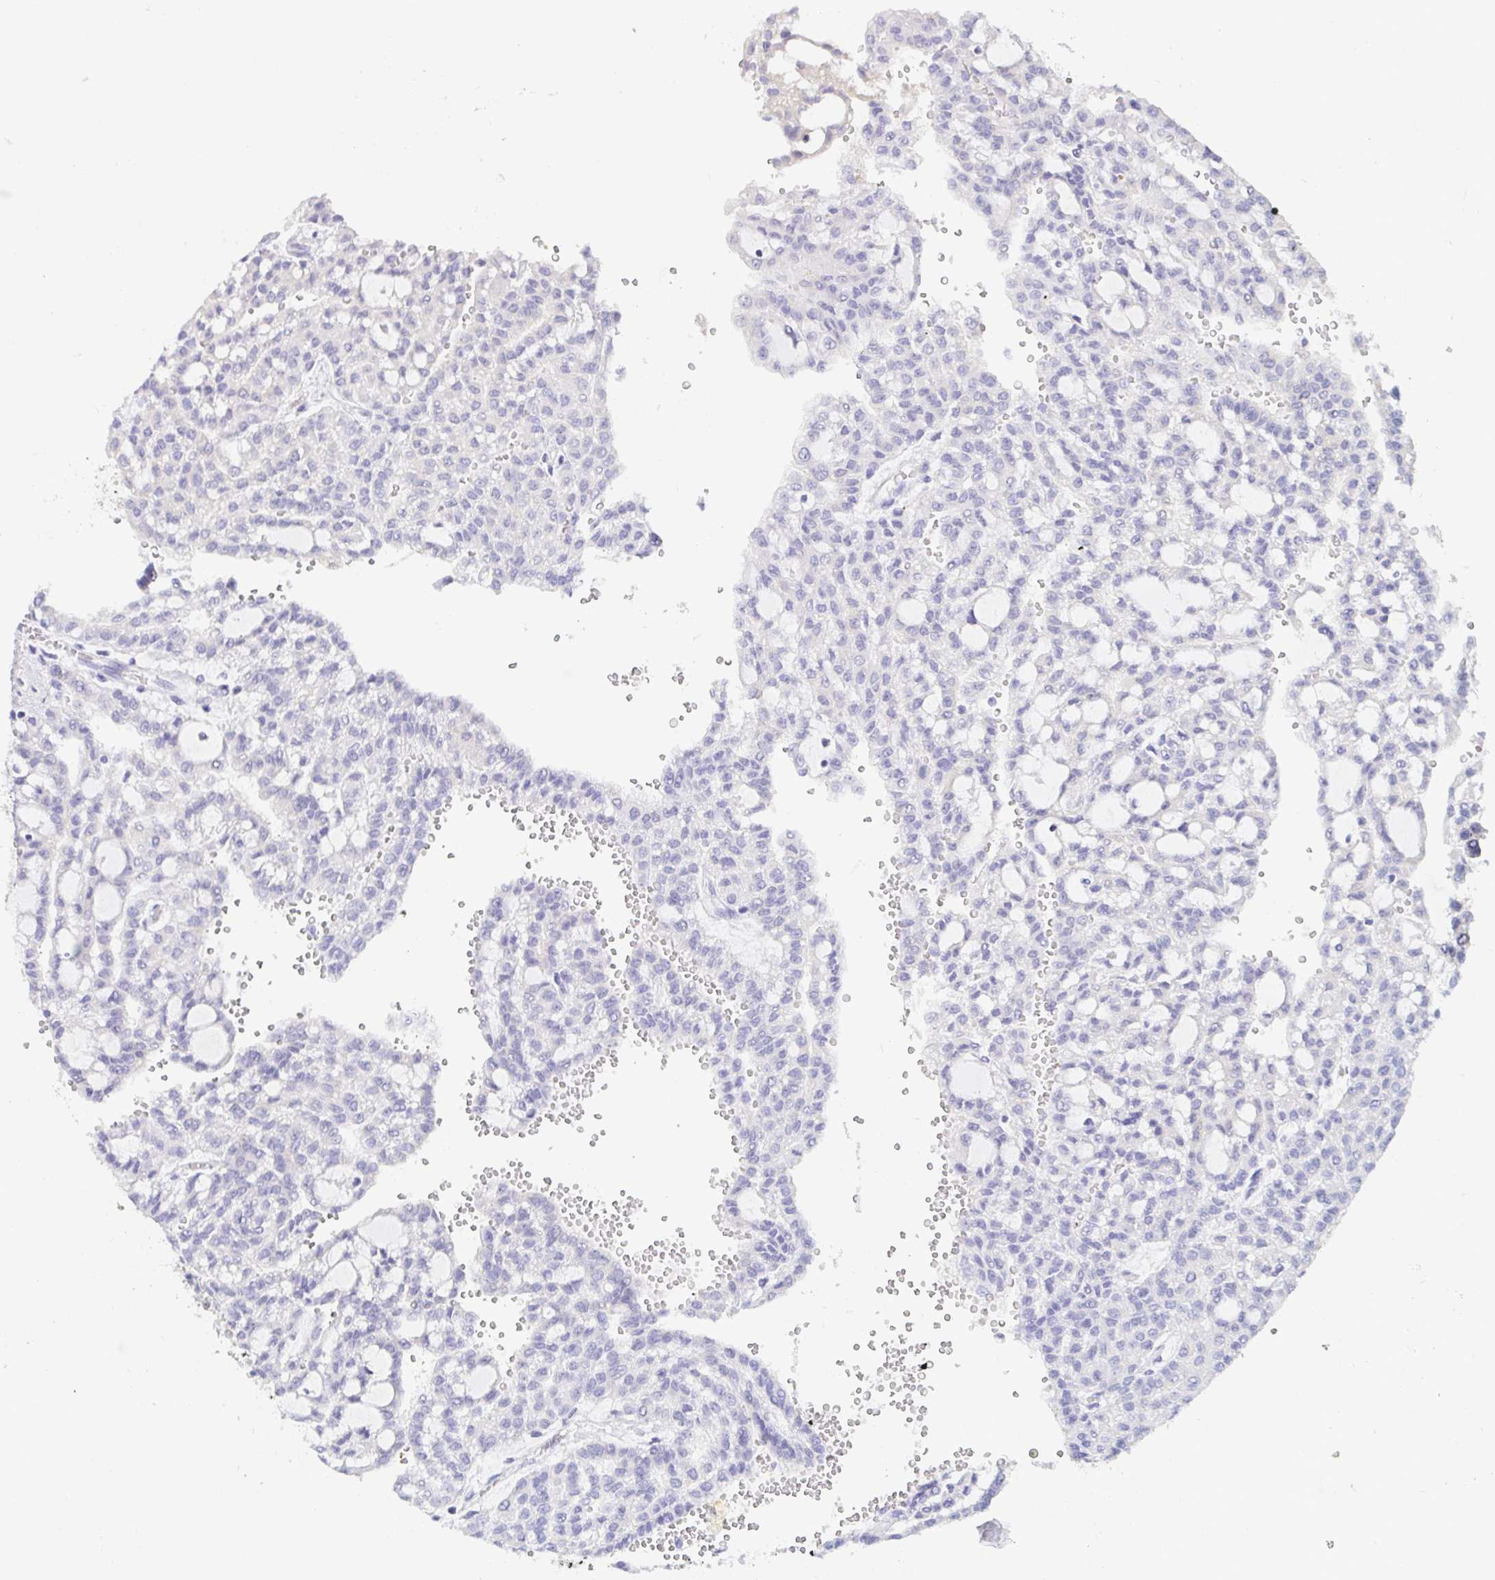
{"staining": {"intensity": "negative", "quantity": "none", "location": "none"}, "tissue": "renal cancer", "cell_type": "Tumor cells", "image_type": "cancer", "snomed": [{"axis": "morphology", "description": "Adenocarcinoma, NOS"}, {"axis": "topography", "description": "Kidney"}], "caption": "The micrograph displays no staining of tumor cells in renal cancer (adenocarcinoma).", "gene": "FABP3", "patient": {"sex": "male", "age": 63}}